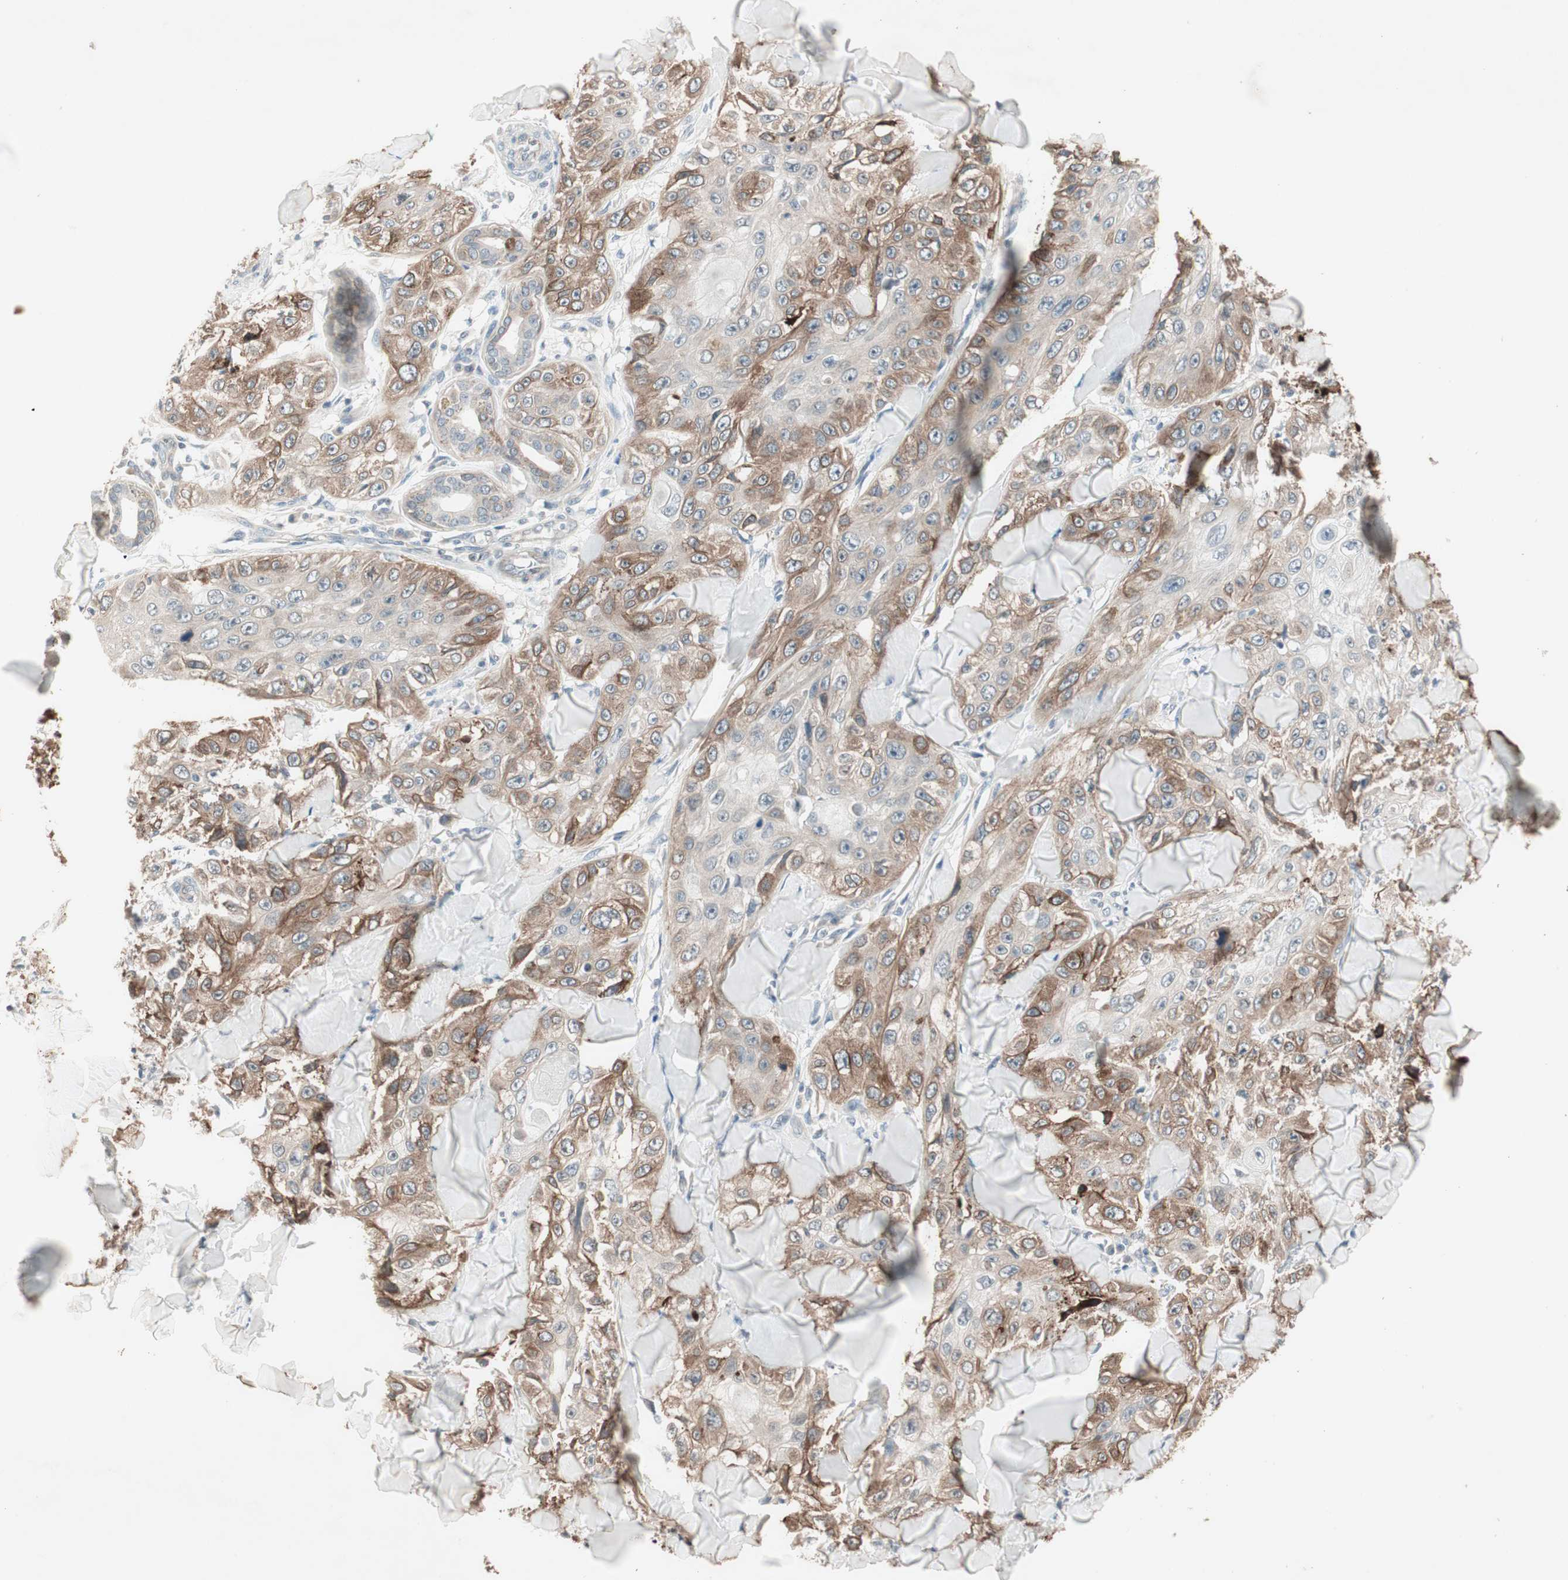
{"staining": {"intensity": "moderate", "quantity": "25%-75%", "location": "cytoplasmic/membranous"}, "tissue": "skin cancer", "cell_type": "Tumor cells", "image_type": "cancer", "snomed": [{"axis": "morphology", "description": "Squamous cell carcinoma, NOS"}, {"axis": "topography", "description": "Skin"}], "caption": "Moderate cytoplasmic/membranous protein expression is identified in approximately 25%-75% of tumor cells in skin cancer.", "gene": "ITGB4", "patient": {"sex": "male", "age": 86}}